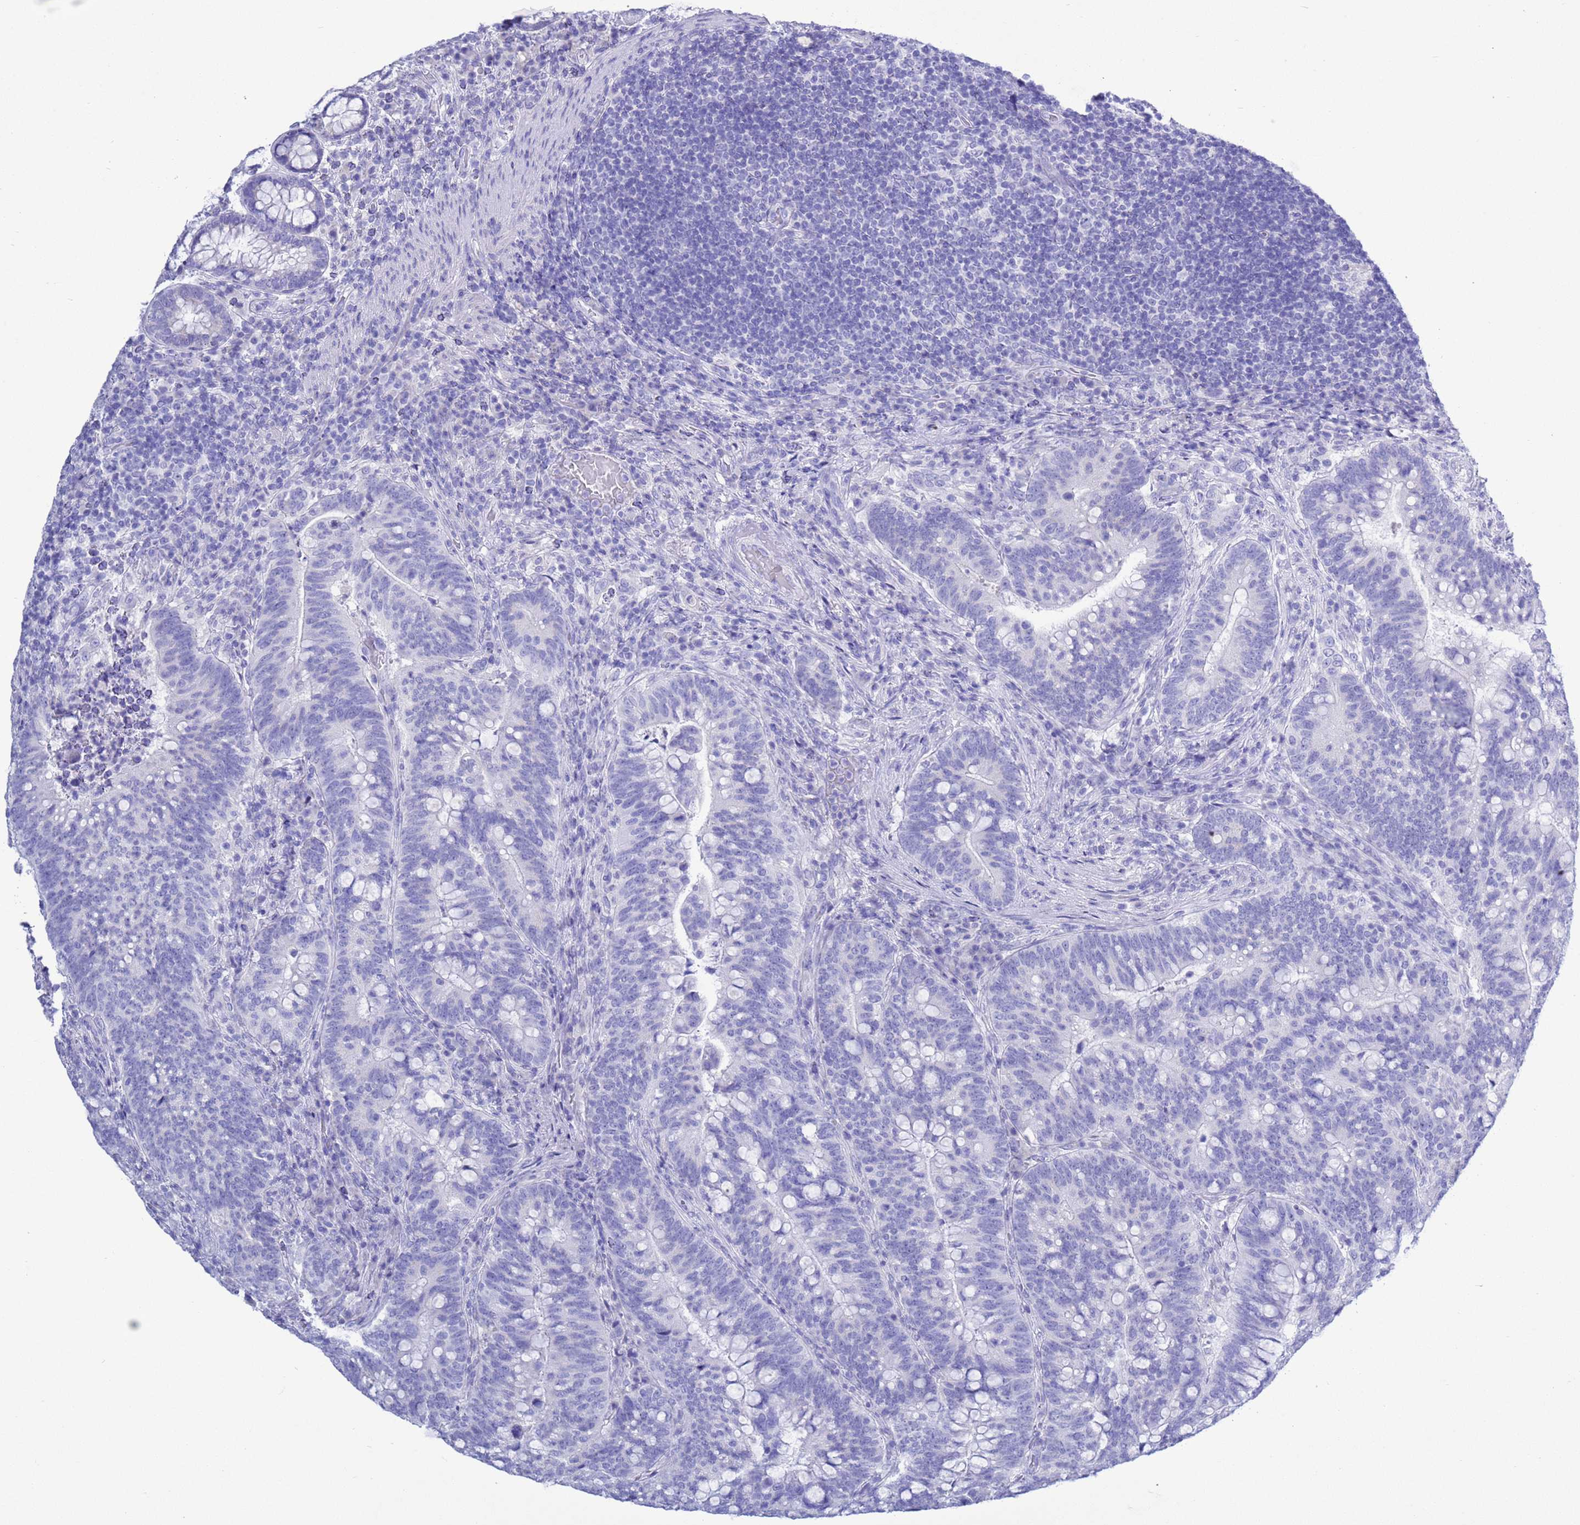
{"staining": {"intensity": "negative", "quantity": "none", "location": "none"}, "tissue": "colorectal cancer", "cell_type": "Tumor cells", "image_type": "cancer", "snomed": [{"axis": "morphology", "description": "Normal tissue, NOS"}, {"axis": "morphology", "description": "Adenocarcinoma, NOS"}, {"axis": "topography", "description": "Colon"}], "caption": "Colorectal cancer was stained to show a protein in brown. There is no significant staining in tumor cells.", "gene": "GSTM1", "patient": {"sex": "female", "age": 66}}